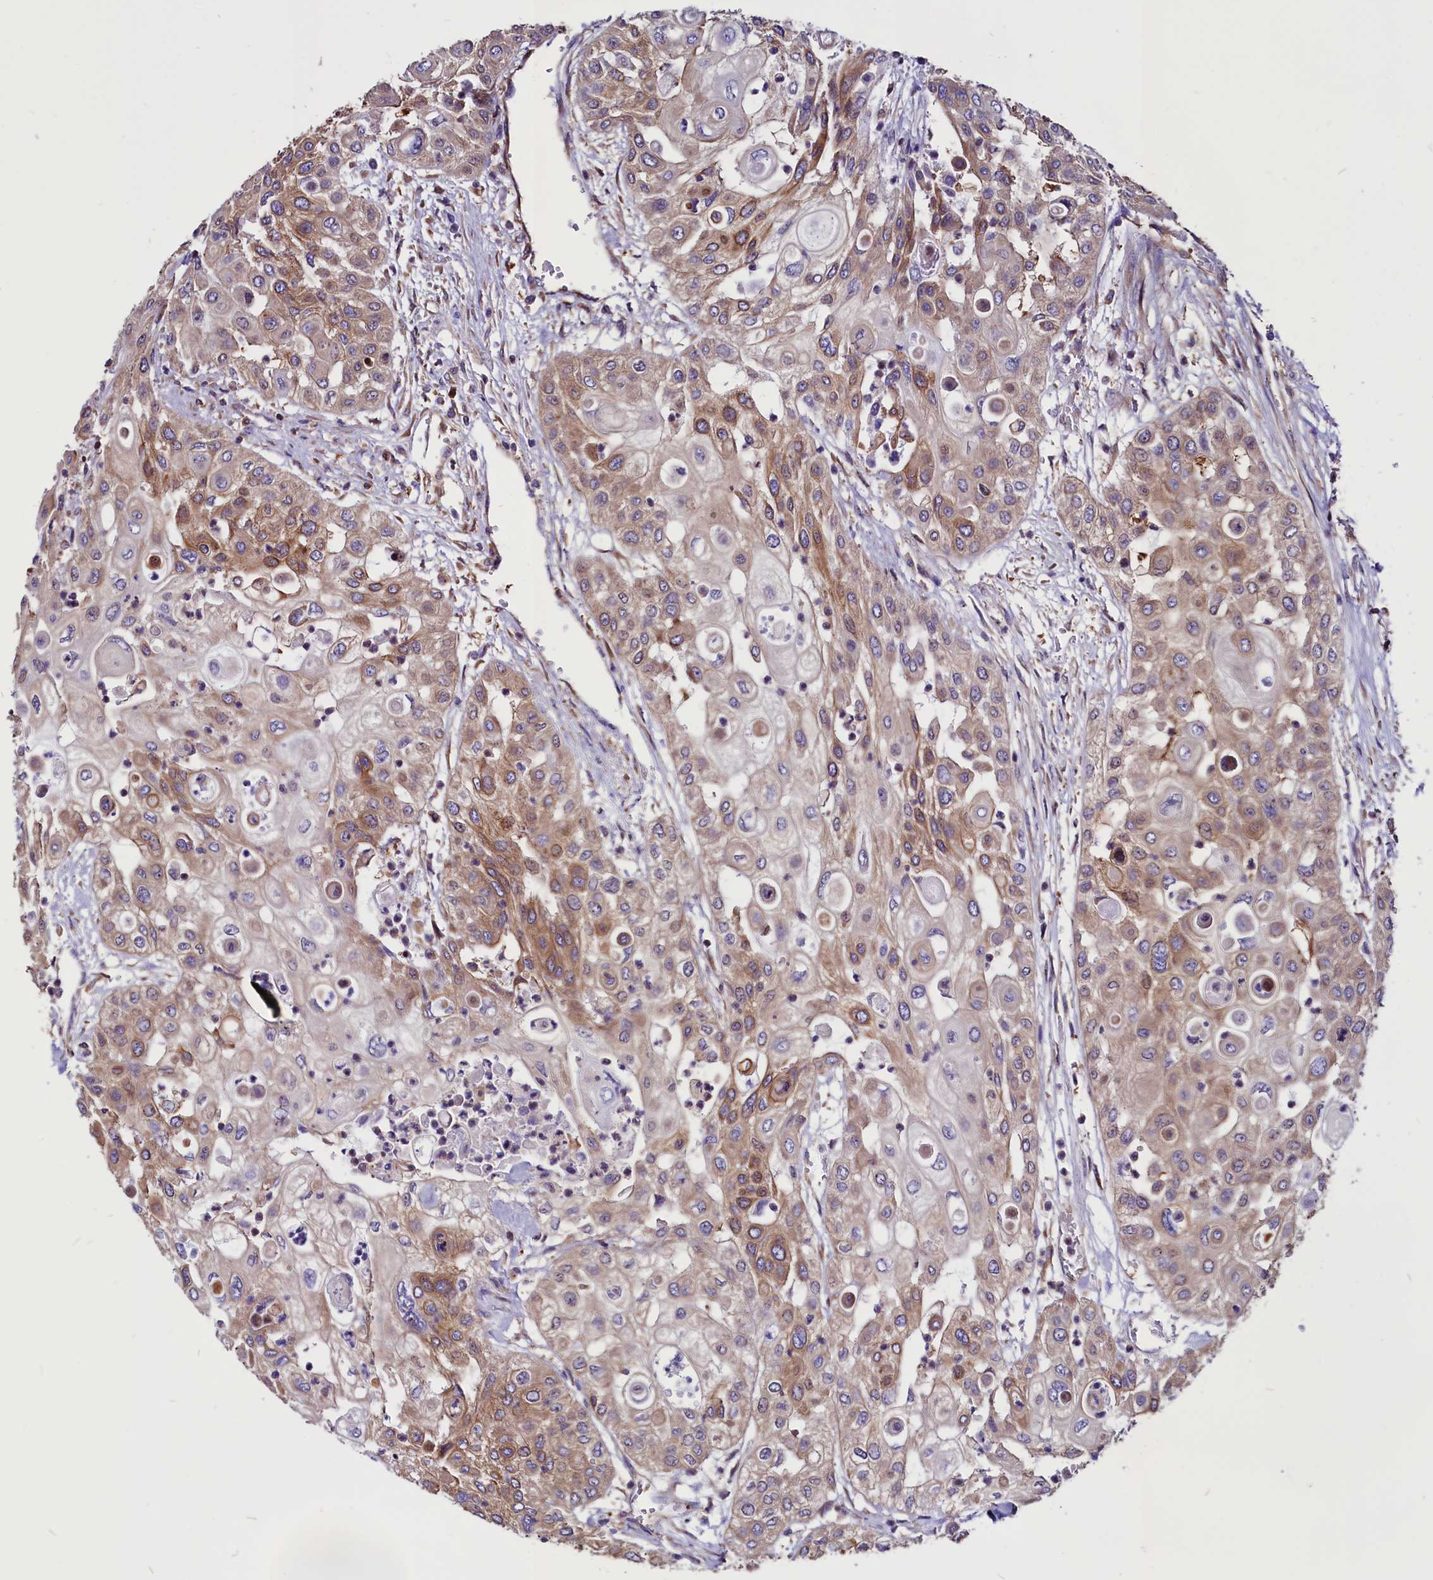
{"staining": {"intensity": "moderate", "quantity": ">75%", "location": "cytoplasmic/membranous"}, "tissue": "urothelial cancer", "cell_type": "Tumor cells", "image_type": "cancer", "snomed": [{"axis": "morphology", "description": "Urothelial carcinoma, High grade"}, {"axis": "topography", "description": "Urinary bladder"}], "caption": "High-power microscopy captured an immunohistochemistry (IHC) histopathology image of urothelial cancer, revealing moderate cytoplasmic/membranous staining in about >75% of tumor cells.", "gene": "EIF3G", "patient": {"sex": "female", "age": 79}}